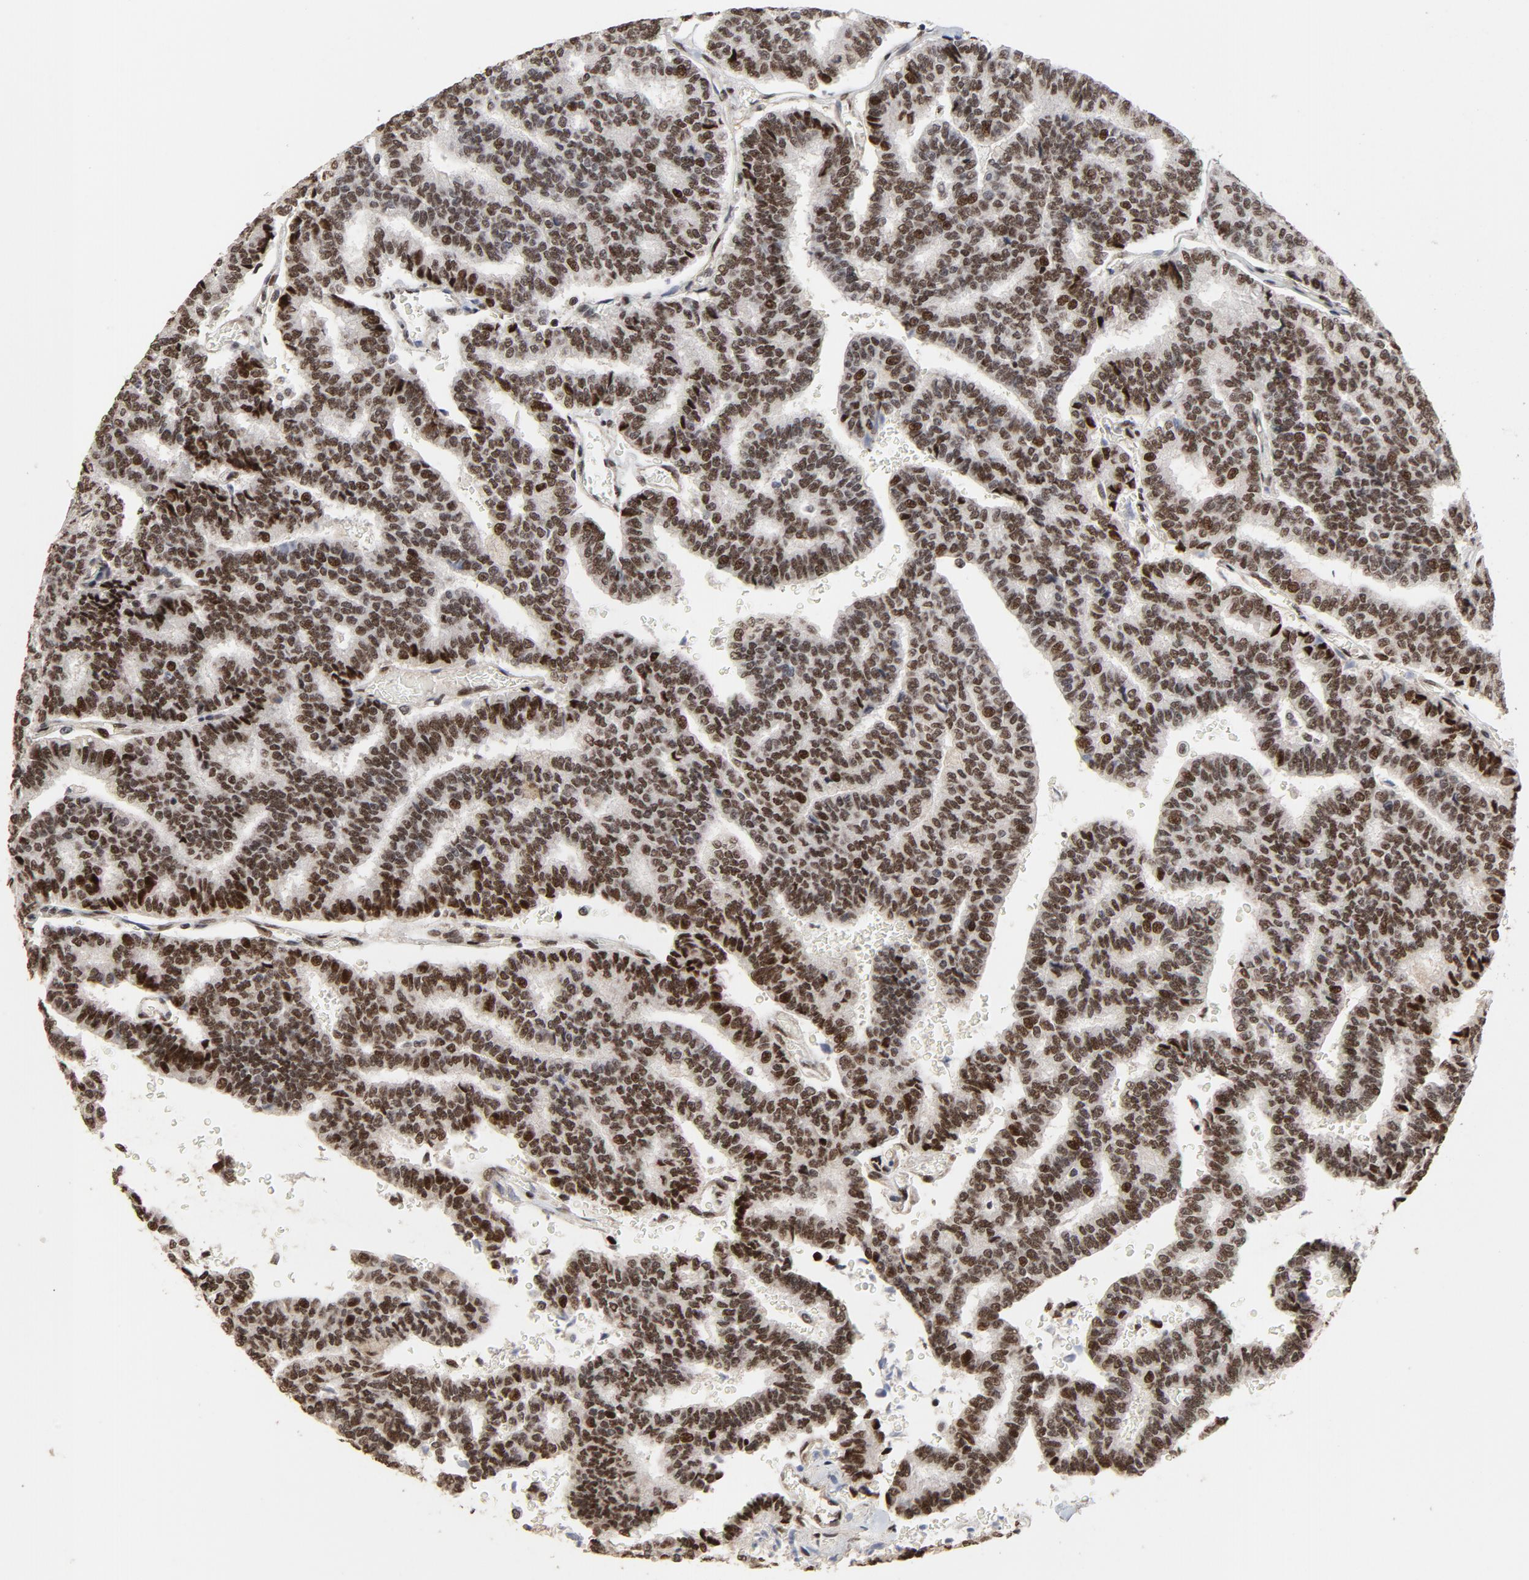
{"staining": {"intensity": "strong", "quantity": ">75%", "location": "nuclear"}, "tissue": "thyroid cancer", "cell_type": "Tumor cells", "image_type": "cancer", "snomed": [{"axis": "morphology", "description": "Papillary adenocarcinoma, NOS"}, {"axis": "topography", "description": "Thyroid gland"}], "caption": "A brown stain shows strong nuclear expression of a protein in human papillary adenocarcinoma (thyroid) tumor cells.", "gene": "TP53RK", "patient": {"sex": "female", "age": 35}}